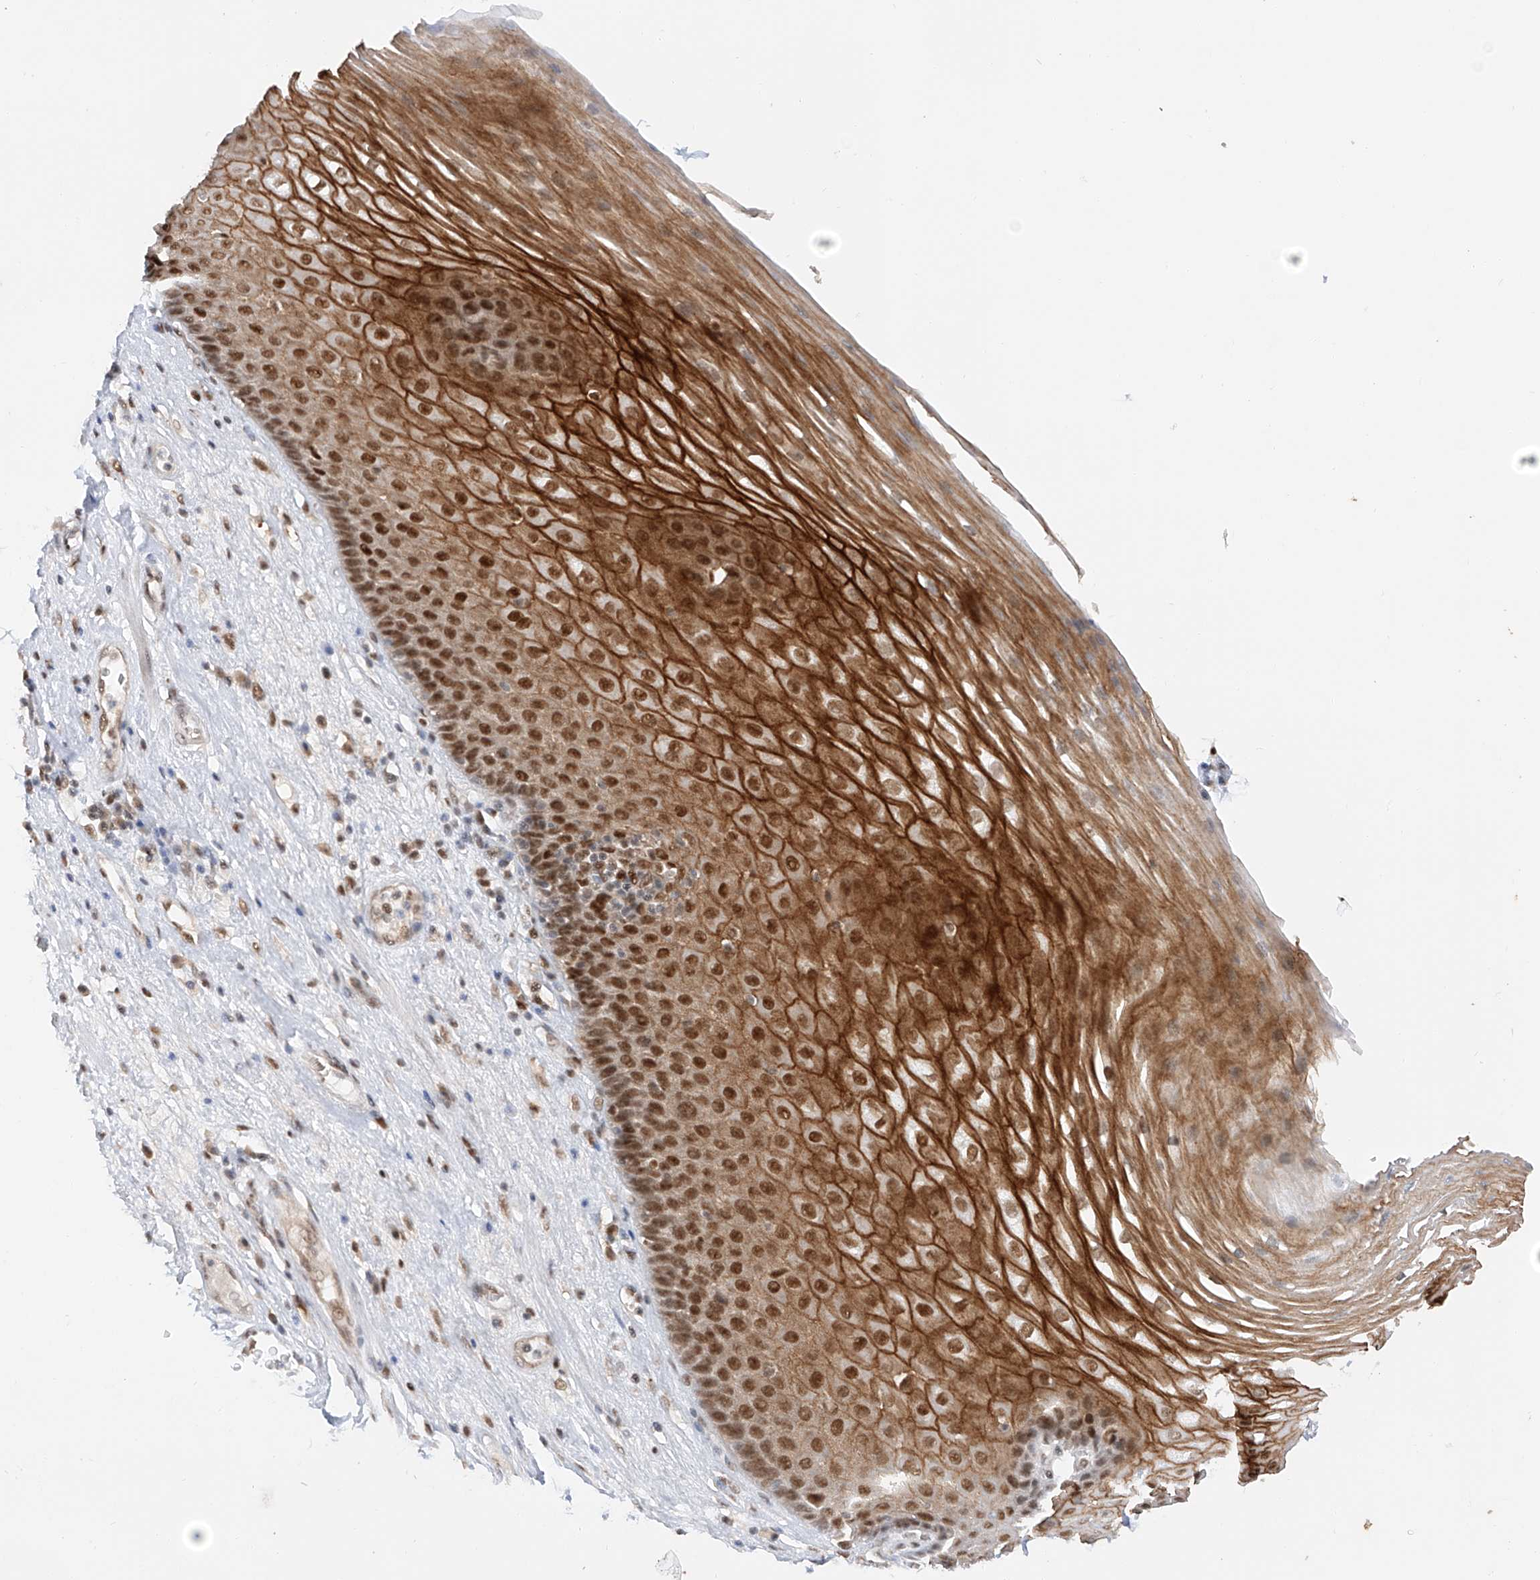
{"staining": {"intensity": "strong", "quantity": ">75%", "location": "cytoplasmic/membranous,nuclear"}, "tissue": "esophagus", "cell_type": "Squamous epithelial cells", "image_type": "normal", "snomed": [{"axis": "morphology", "description": "Normal tissue, NOS"}, {"axis": "topography", "description": "Esophagus"}], "caption": "A histopathology image of human esophagus stained for a protein demonstrates strong cytoplasmic/membranous,nuclear brown staining in squamous epithelial cells. The staining was performed using DAB (3,3'-diaminobenzidine) to visualize the protein expression in brown, while the nuclei were stained in blue with hematoxylin (Magnification: 20x).", "gene": "POGK", "patient": {"sex": "male", "age": 62}}